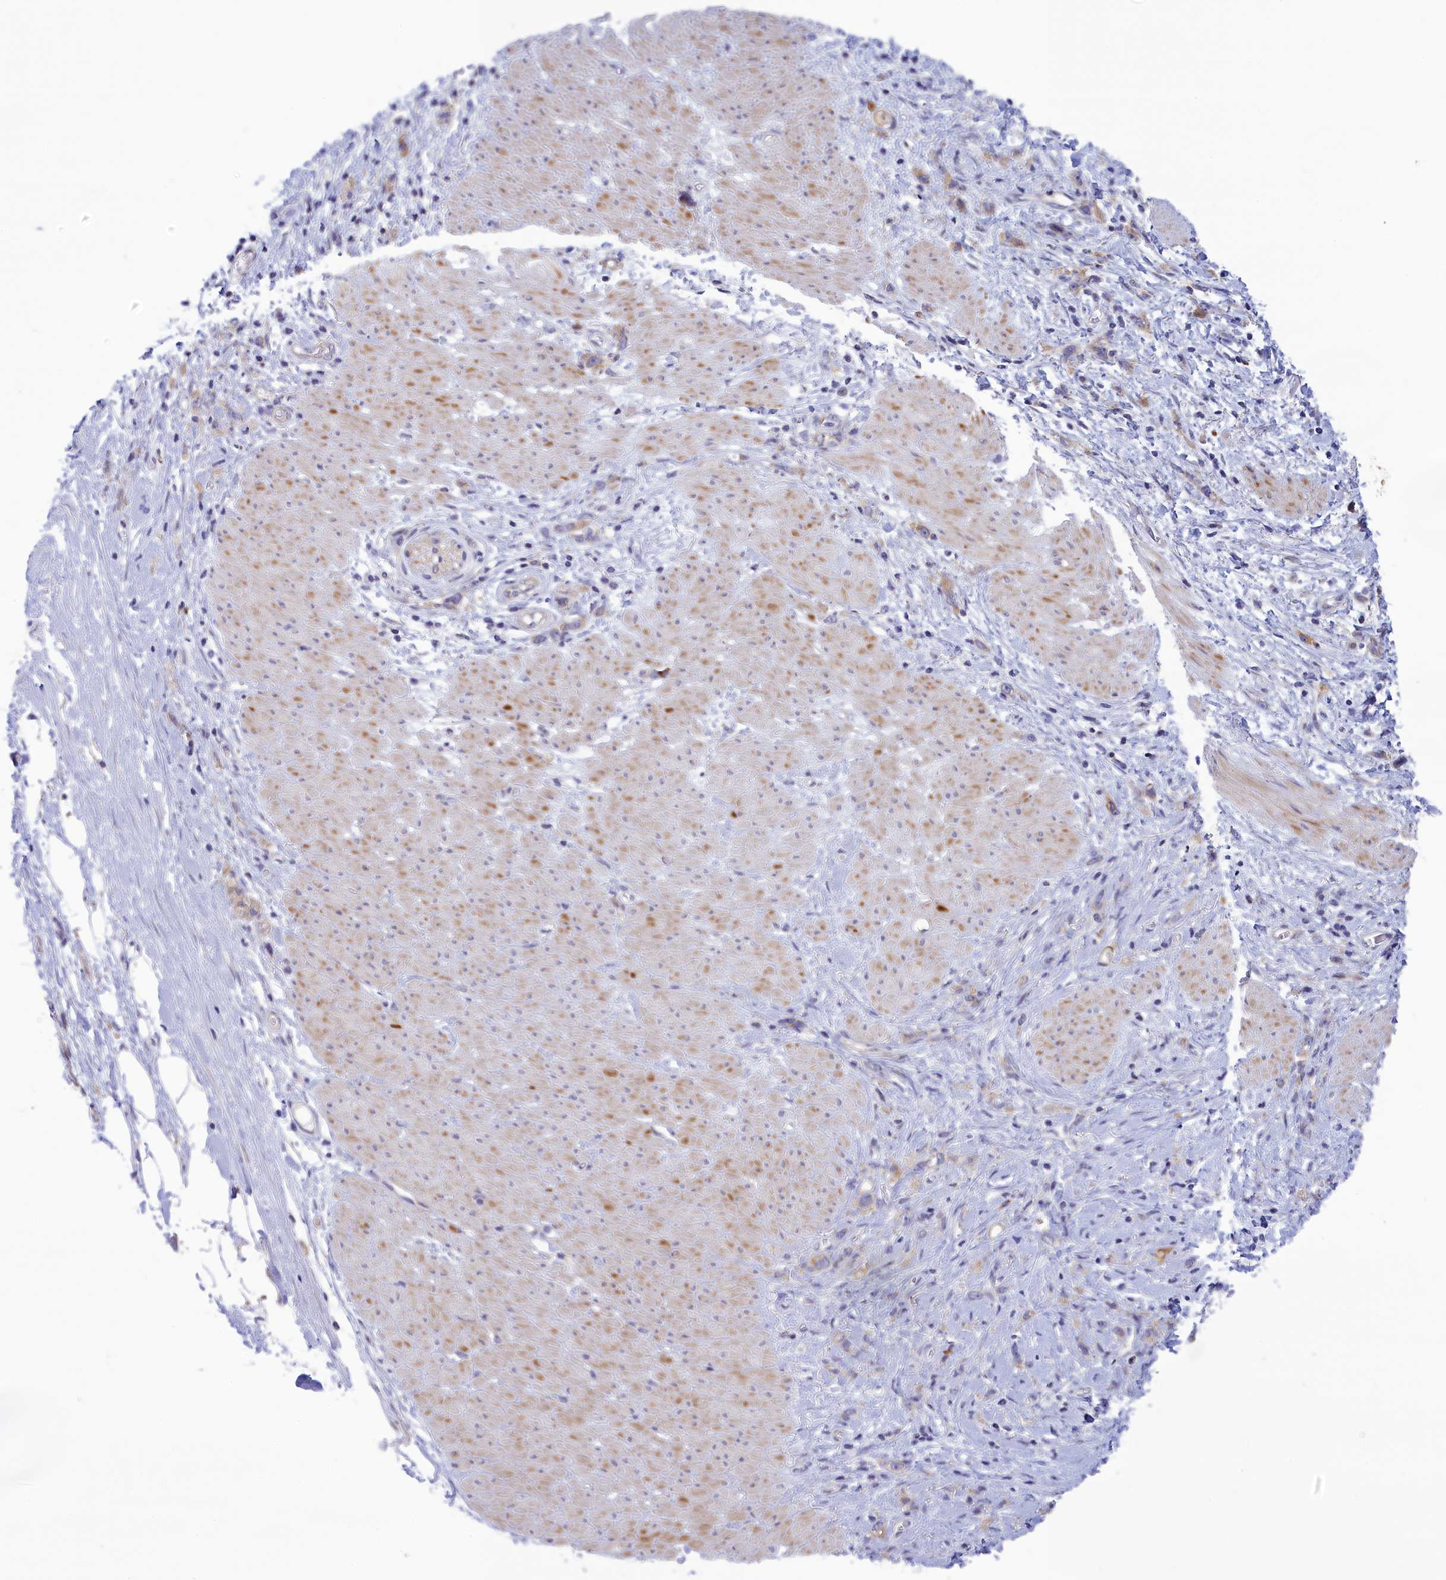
{"staining": {"intensity": "negative", "quantity": "none", "location": "none"}, "tissue": "stomach cancer", "cell_type": "Tumor cells", "image_type": "cancer", "snomed": [{"axis": "morphology", "description": "Adenocarcinoma, NOS"}, {"axis": "topography", "description": "Stomach"}], "caption": "IHC of stomach cancer demonstrates no expression in tumor cells.", "gene": "CORO2A", "patient": {"sex": "female", "age": 76}}